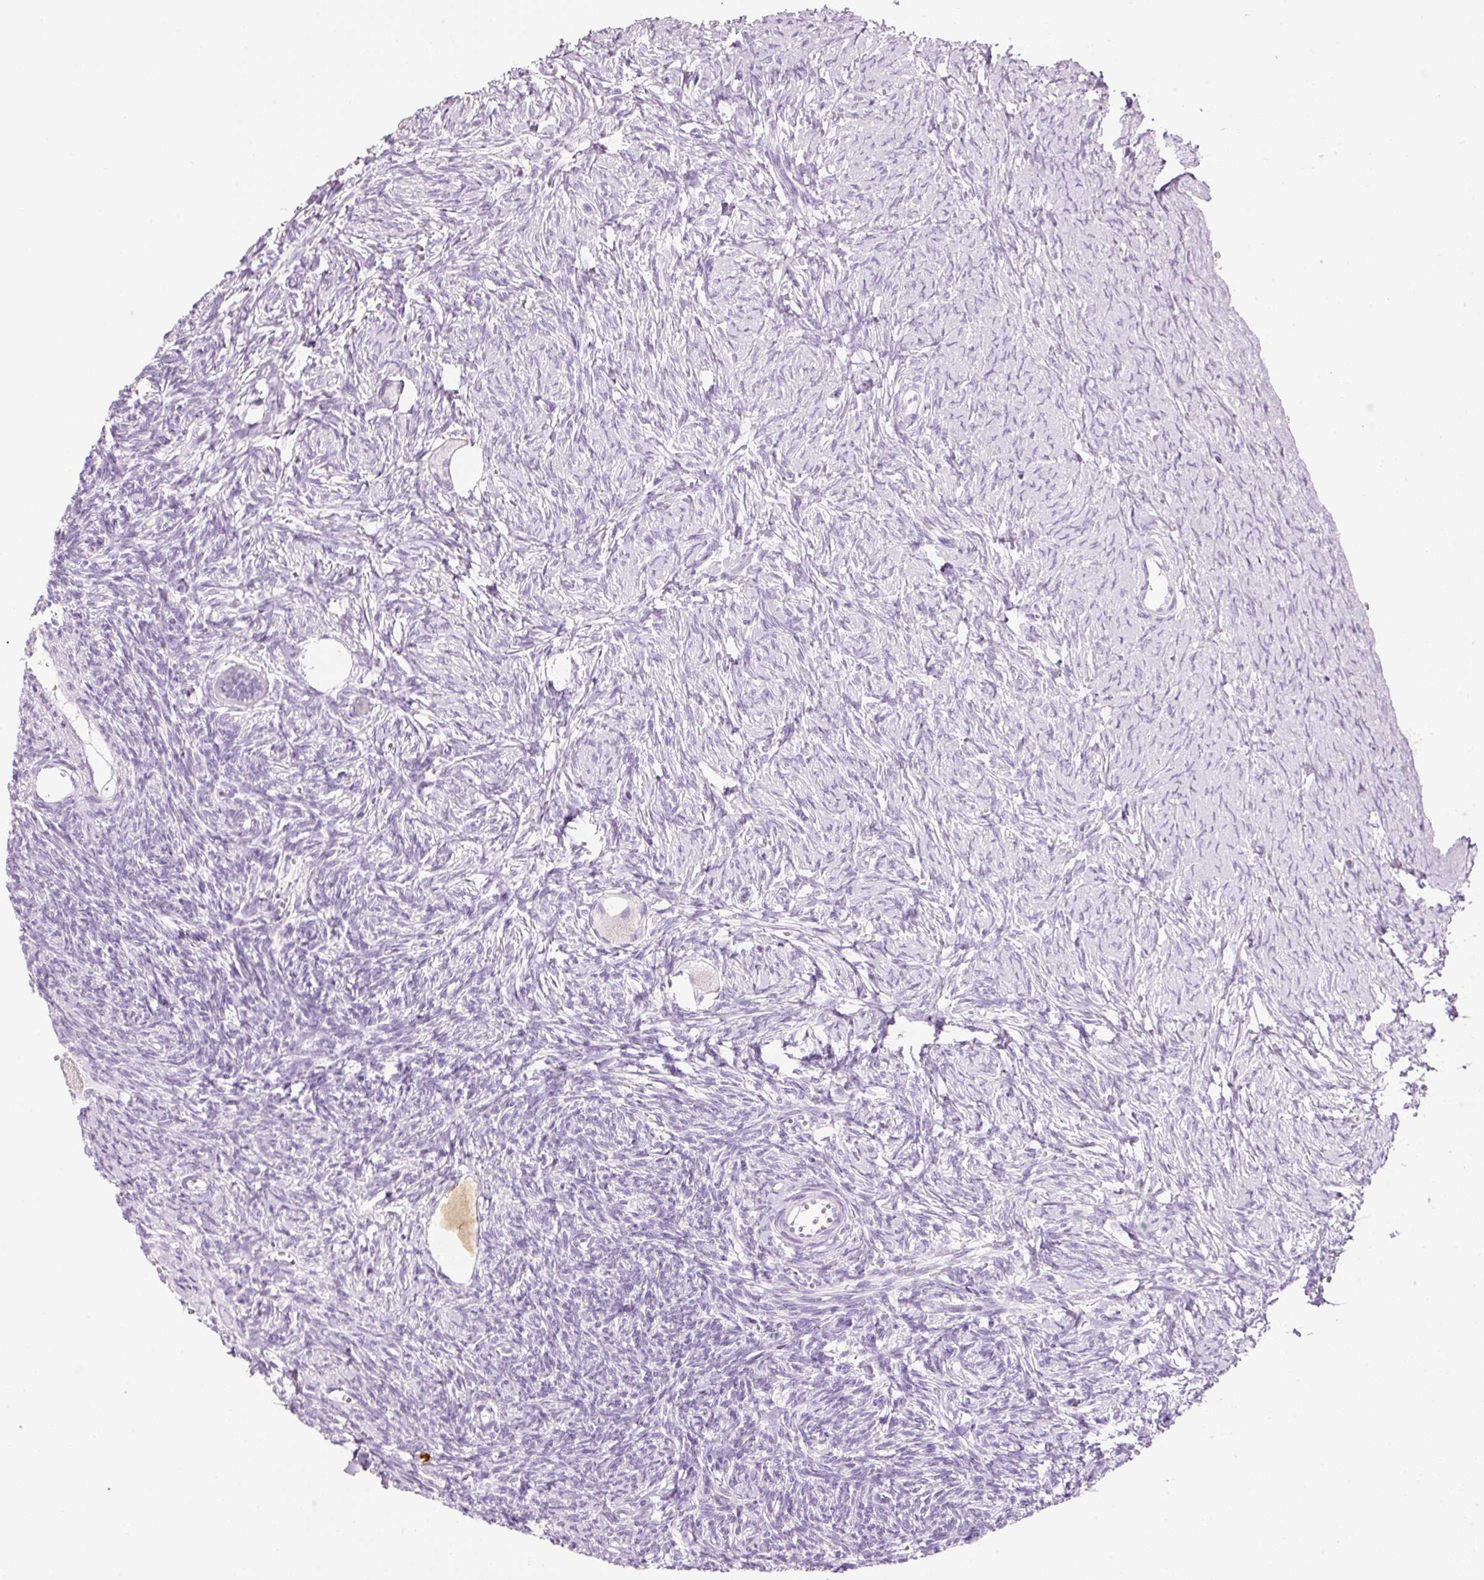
{"staining": {"intensity": "negative", "quantity": "none", "location": "none"}, "tissue": "ovary", "cell_type": "Follicle cells", "image_type": "normal", "snomed": [{"axis": "morphology", "description": "Normal tissue, NOS"}, {"axis": "topography", "description": "Ovary"}], "caption": "DAB immunohistochemical staining of normal ovary exhibits no significant staining in follicle cells.", "gene": "CMA1", "patient": {"sex": "female", "age": 39}}